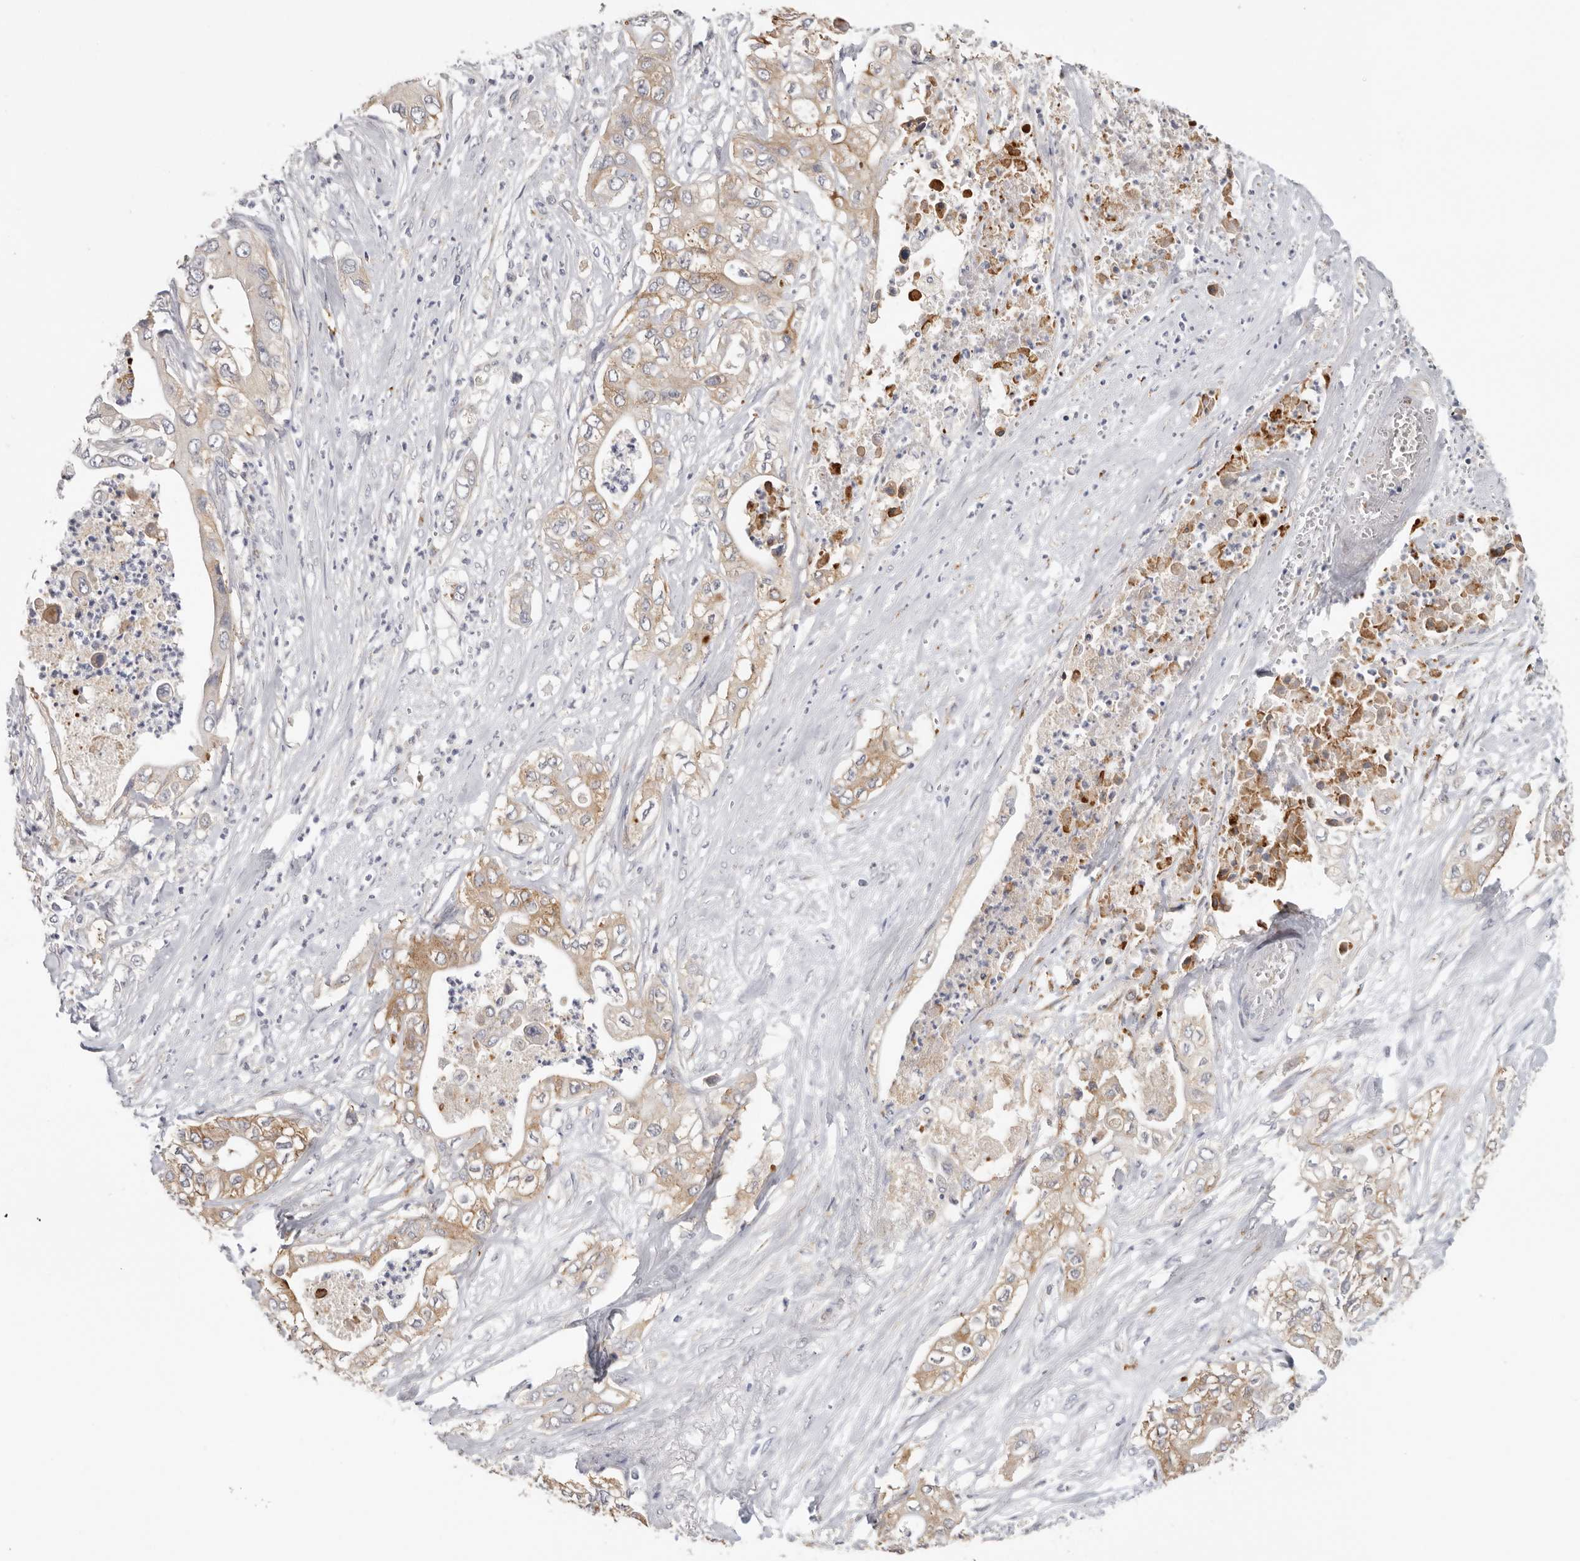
{"staining": {"intensity": "moderate", "quantity": ">75%", "location": "cytoplasmic/membranous"}, "tissue": "pancreatic cancer", "cell_type": "Tumor cells", "image_type": "cancer", "snomed": [{"axis": "morphology", "description": "Adenocarcinoma, NOS"}, {"axis": "topography", "description": "Pancreas"}], "caption": "Pancreatic cancer tissue reveals moderate cytoplasmic/membranous staining in approximately >75% of tumor cells", "gene": "TFRC", "patient": {"sex": "female", "age": 78}}